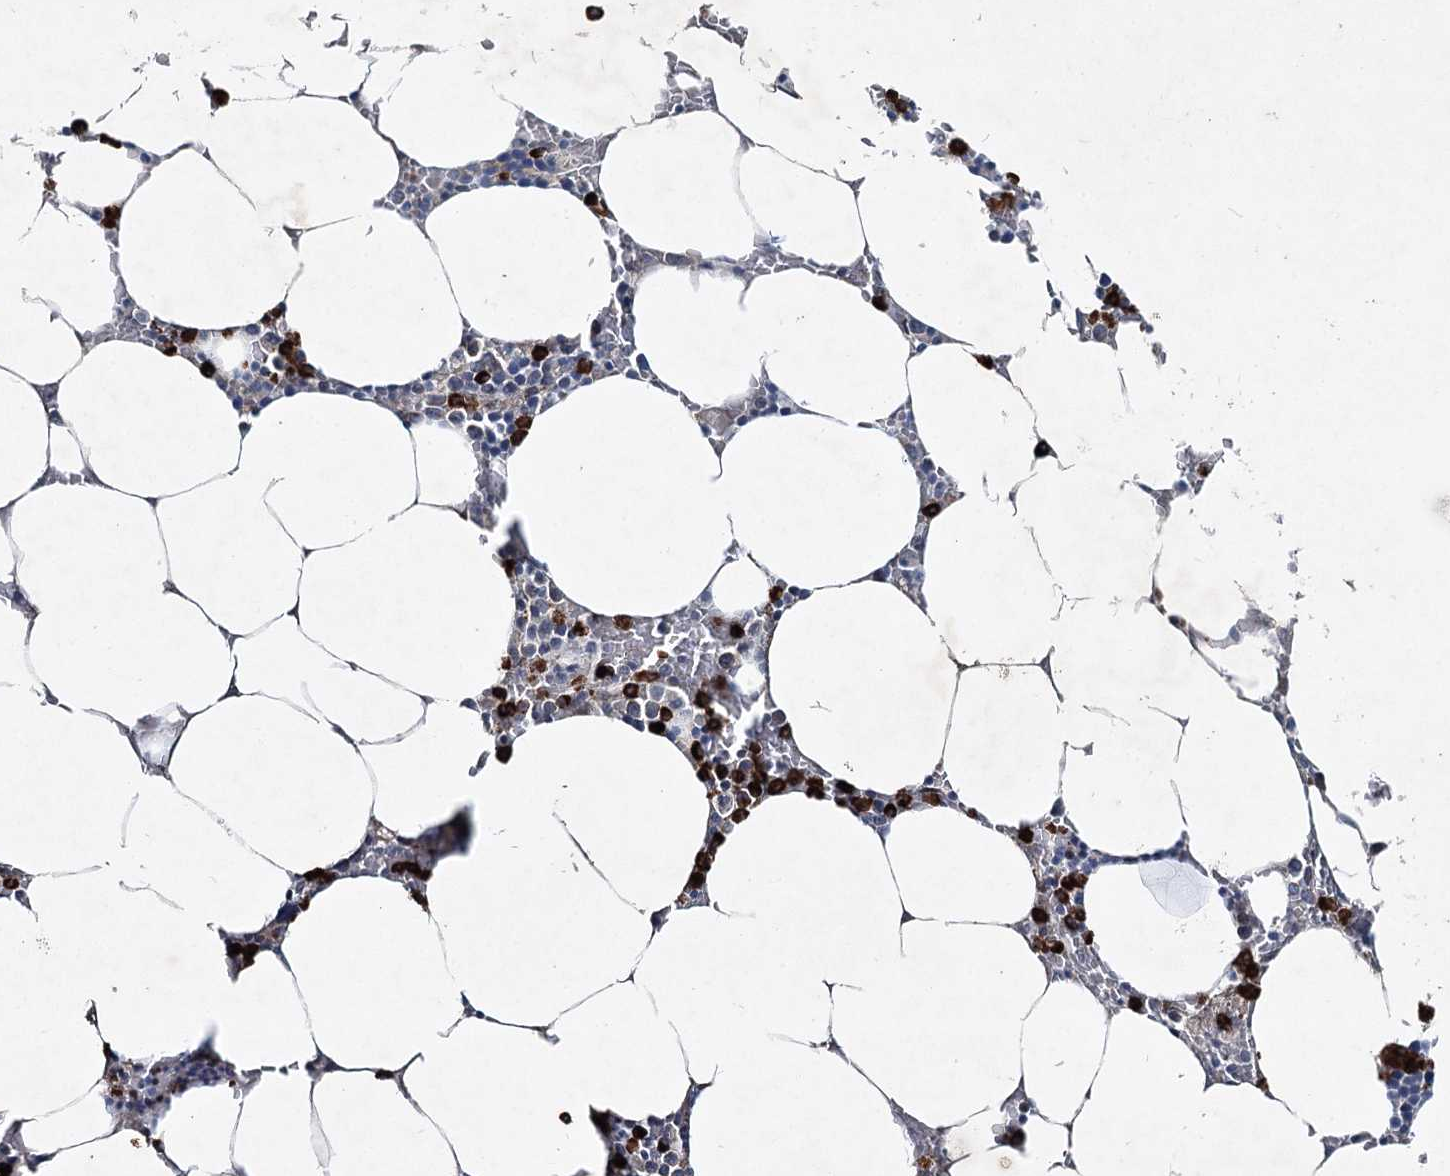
{"staining": {"intensity": "strong", "quantity": "25%-75%", "location": "cytoplasmic/membranous"}, "tissue": "bone marrow", "cell_type": "Hematopoietic cells", "image_type": "normal", "snomed": [{"axis": "morphology", "description": "Normal tissue, NOS"}, {"axis": "topography", "description": "Bone marrow"}], "caption": "Benign bone marrow shows strong cytoplasmic/membranous staining in approximately 25%-75% of hematopoietic cells Using DAB (3,3'-diaminobenzidine) (brown) and hematoxylin (blue) stains, captured at high magnification using brightfield microscopy..", "gene": "ENSG00000285330", "patient": {"sex": "male", "age": 70}}